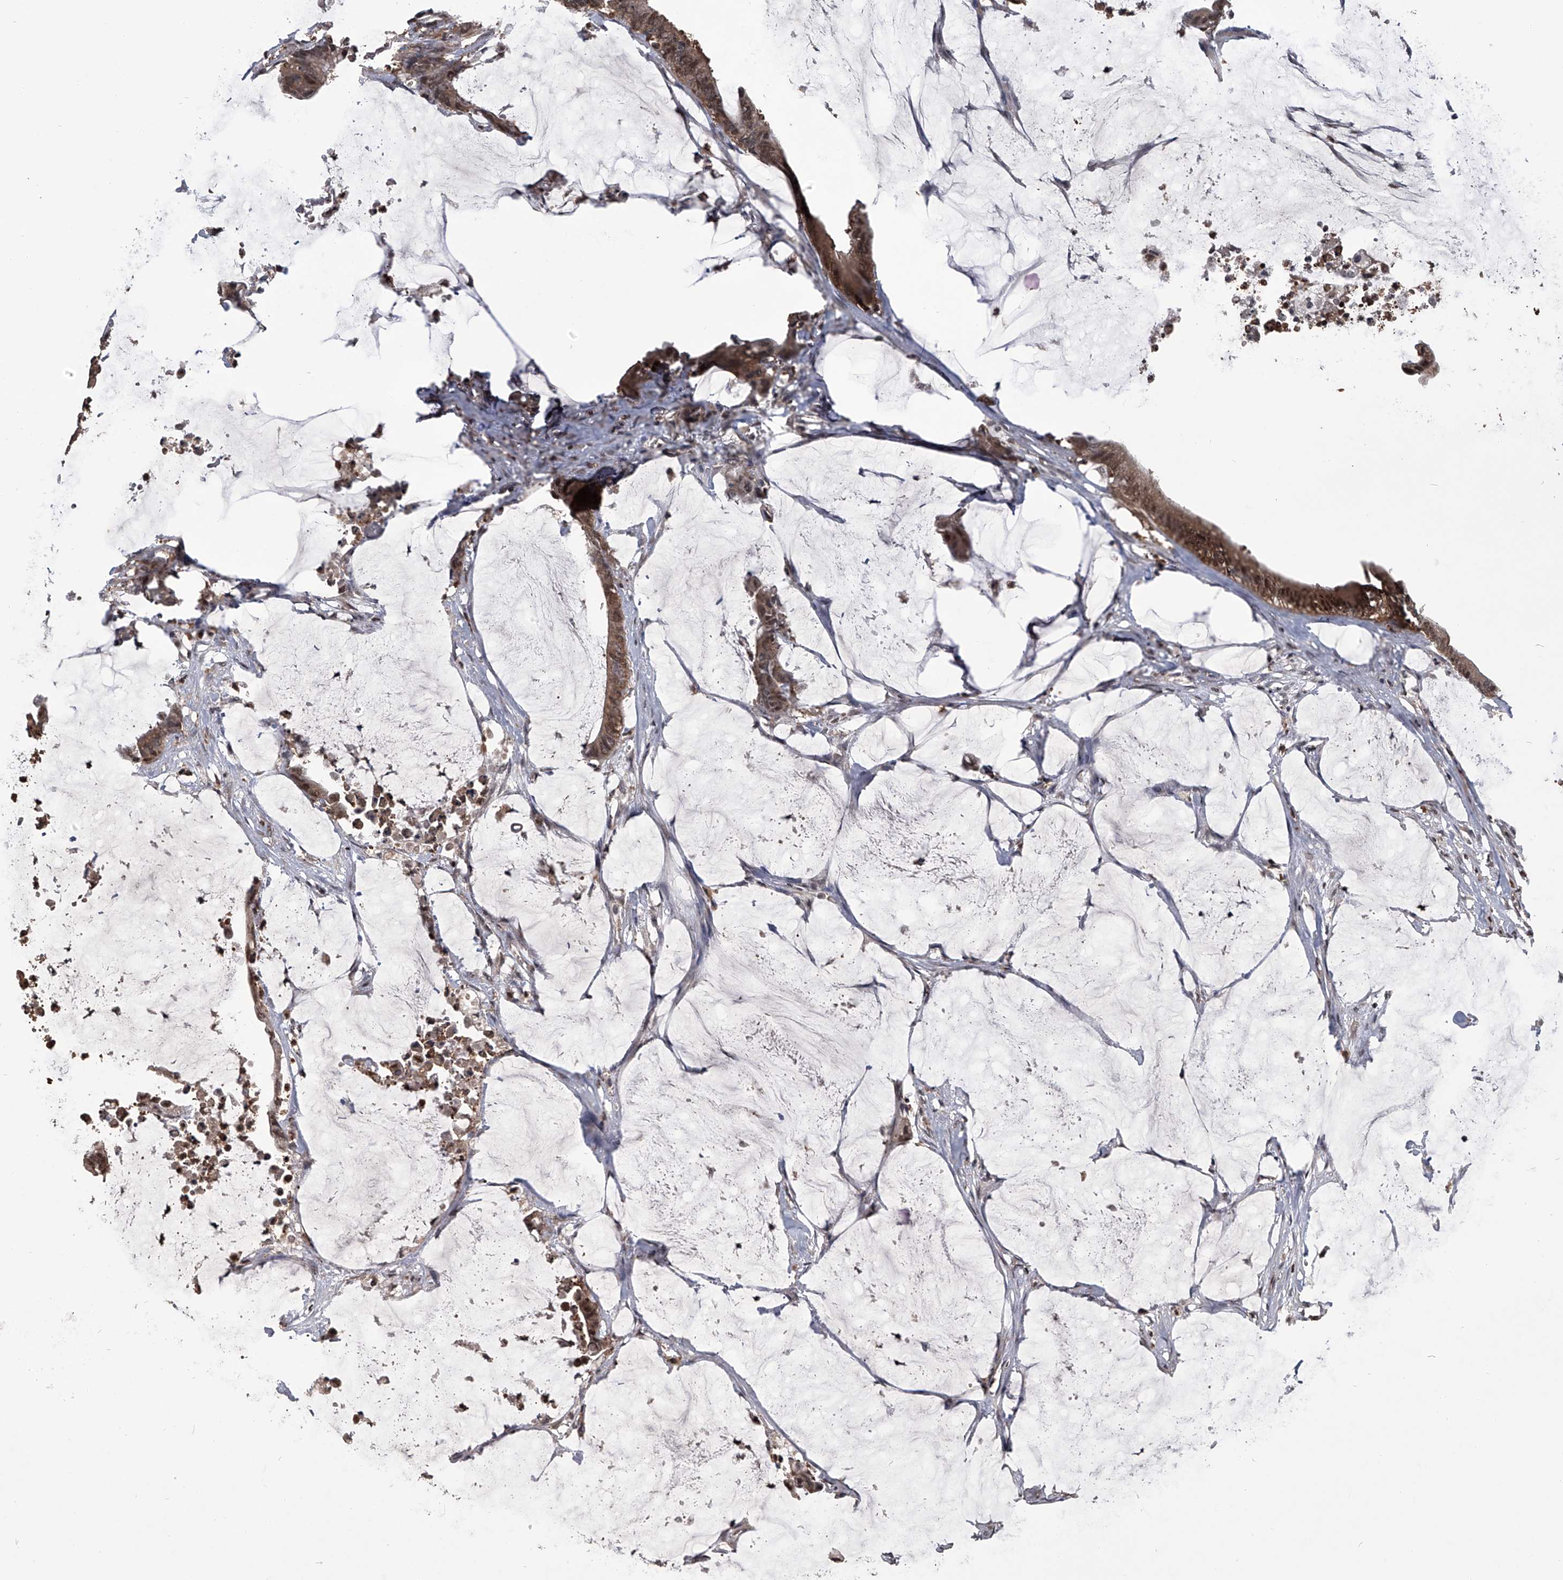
{"staining": {"intensity": "moderate", "quantity": ">75%", "location": "cytoplasmic/membranous,nuclear"}, "tissue": "colorectal cancer", "cell_type": "Tumor cells", "image_type": "cancer", "snomed": [{"axis": "morphology", "description": "Adenocarcinoma, NOS"}, {"axis": "topography", "description": "Rectum"}], "caption": "The image demonstrates staining of colorectal adenocarcinoma, revealing moderate cytoplasmic/membranous and nuclear protein expression (brown color) within tumor cells.", "gene": "TSNAX", "patient": {"sex": "female", "age": 66}}